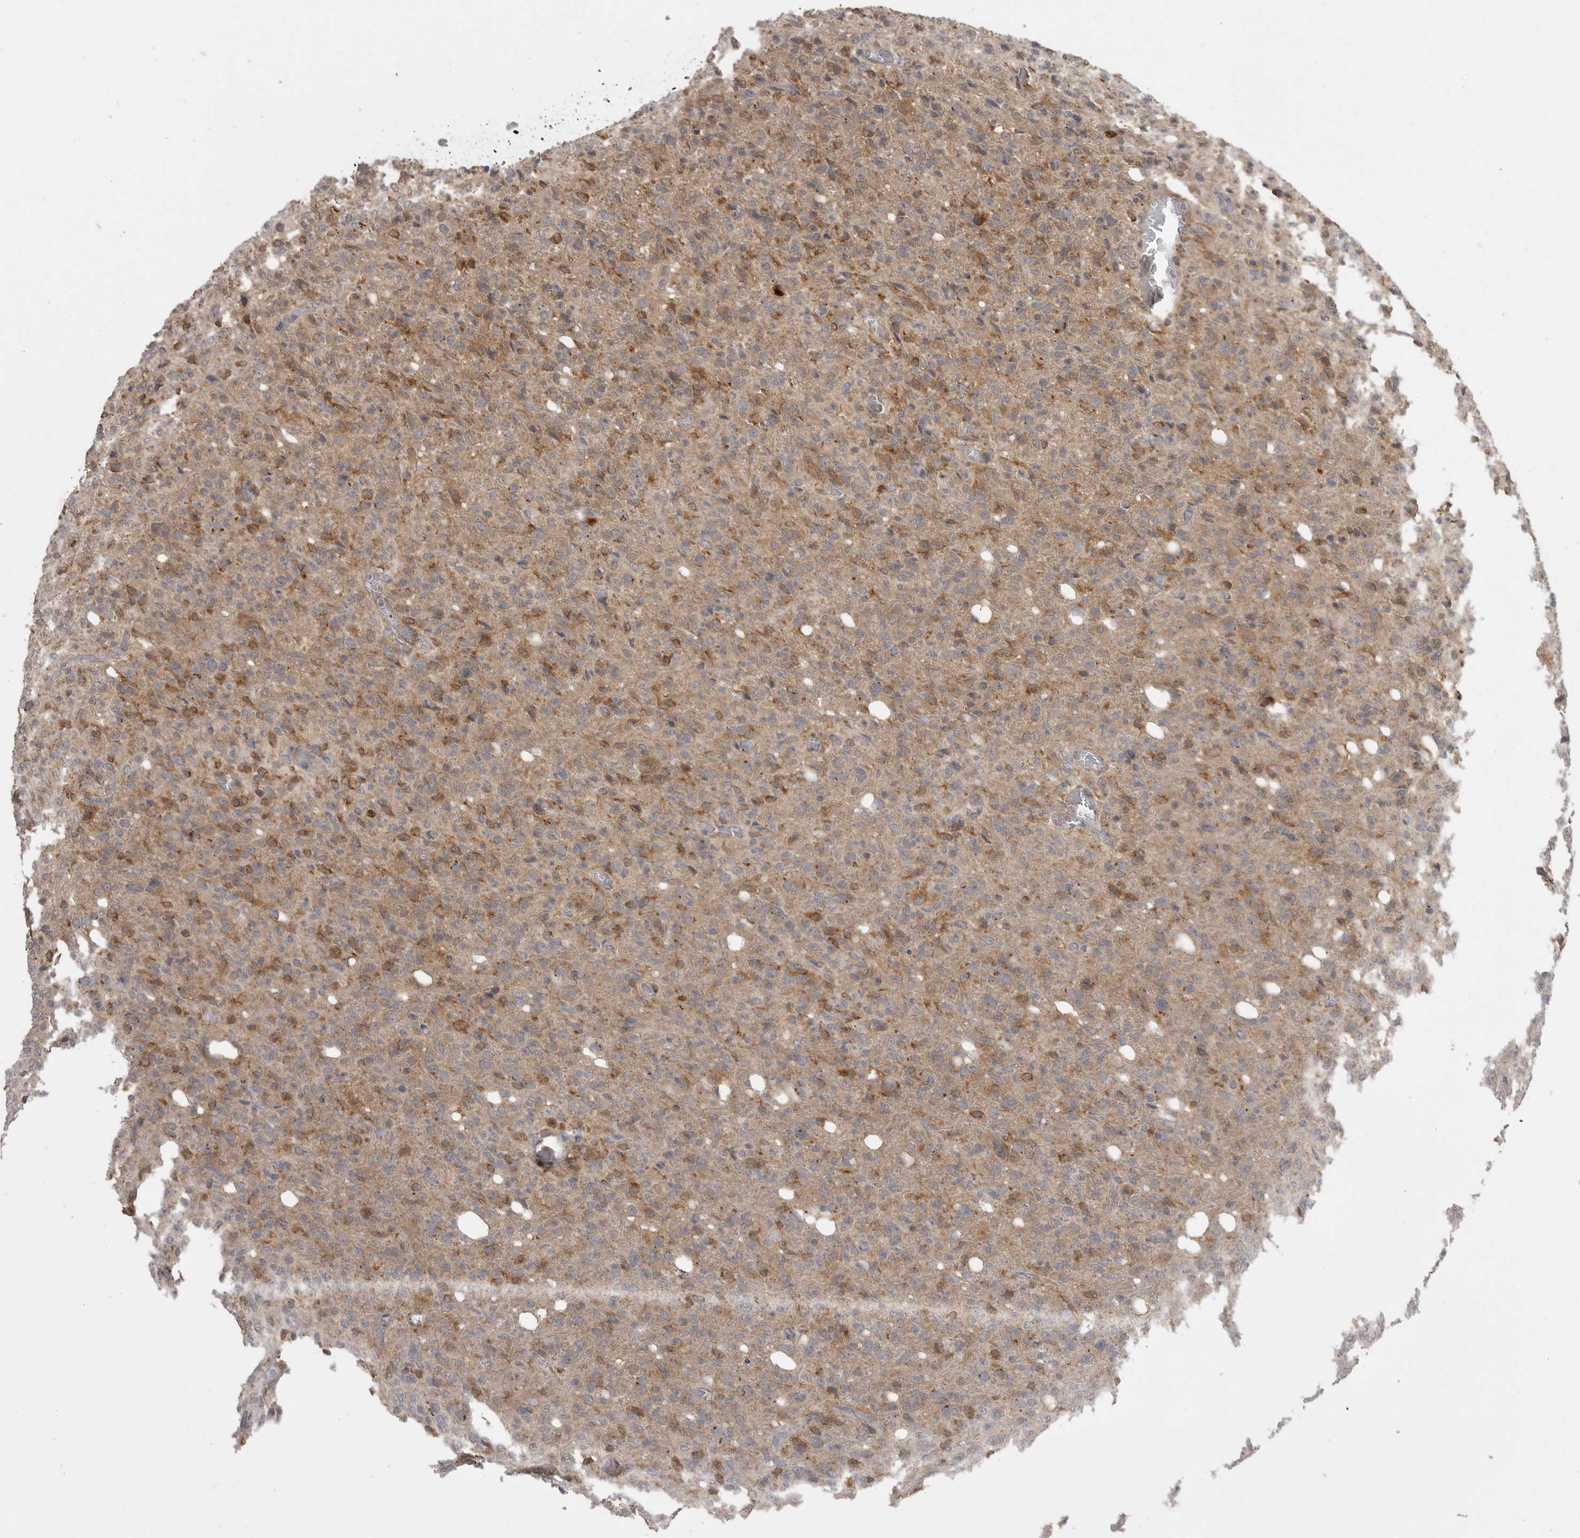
{"staining": {"intensity": "moderate", "quantity": ">75%", "location": "cytoplasmic/membranous"}, "tissue": "glioma", "cell_type": "Tumor cells", "image_type": "cancer", "snomed": [{"axis": "morphology", "description": "Glioma, malignant, High grade"}, {"axis": "topography", "description": "Brain"}], "caption": "Human malignant glioma (high-grade) stained with a brown dye demonstrates moderate cytoplasmic/membranous positive positivity in approximately >75% of tumor cells.", "gene": "KYAT3", "patient": {"sex": "female", "age": 57}}